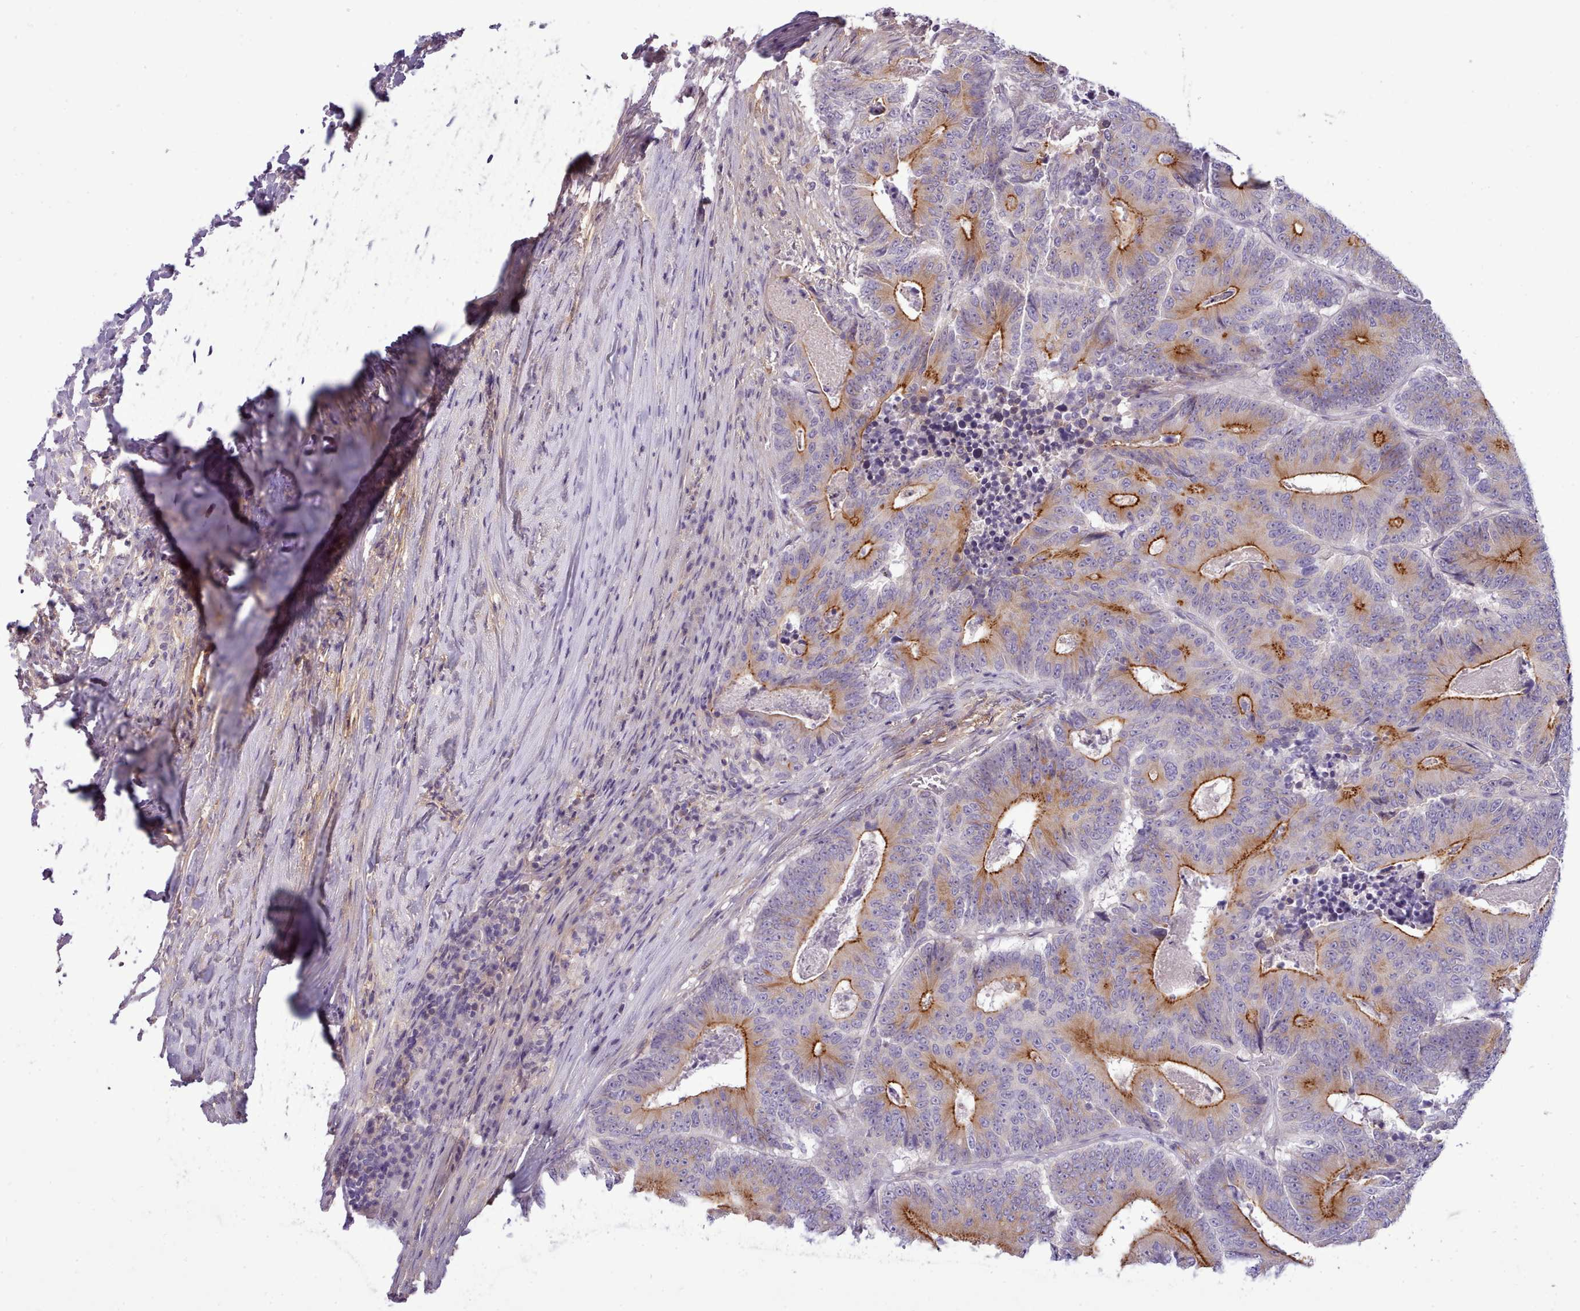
{"staining": {"intensity": "strong", "quantity": ">75%", "location": "cytoplasmic/membranous"}, "tissue": "colorectal cancer", "cell_type": "Tumor cells", "image_type": "cancer", "snomed": [{"axis": "morphology", "description": "Adenocarcinoma, NOS"}, {"axis": "topography", "description": "Colon"}], "caption": "There is high levels of strong cytoplasmic/membranous expression in tumor cells of colorectal cancer (adenocarcinoma), as demonstrated by immunohistochemical staining (brown color).", "gene": "CYP2A13", "patient": {"sex": "male", "age": 83}}